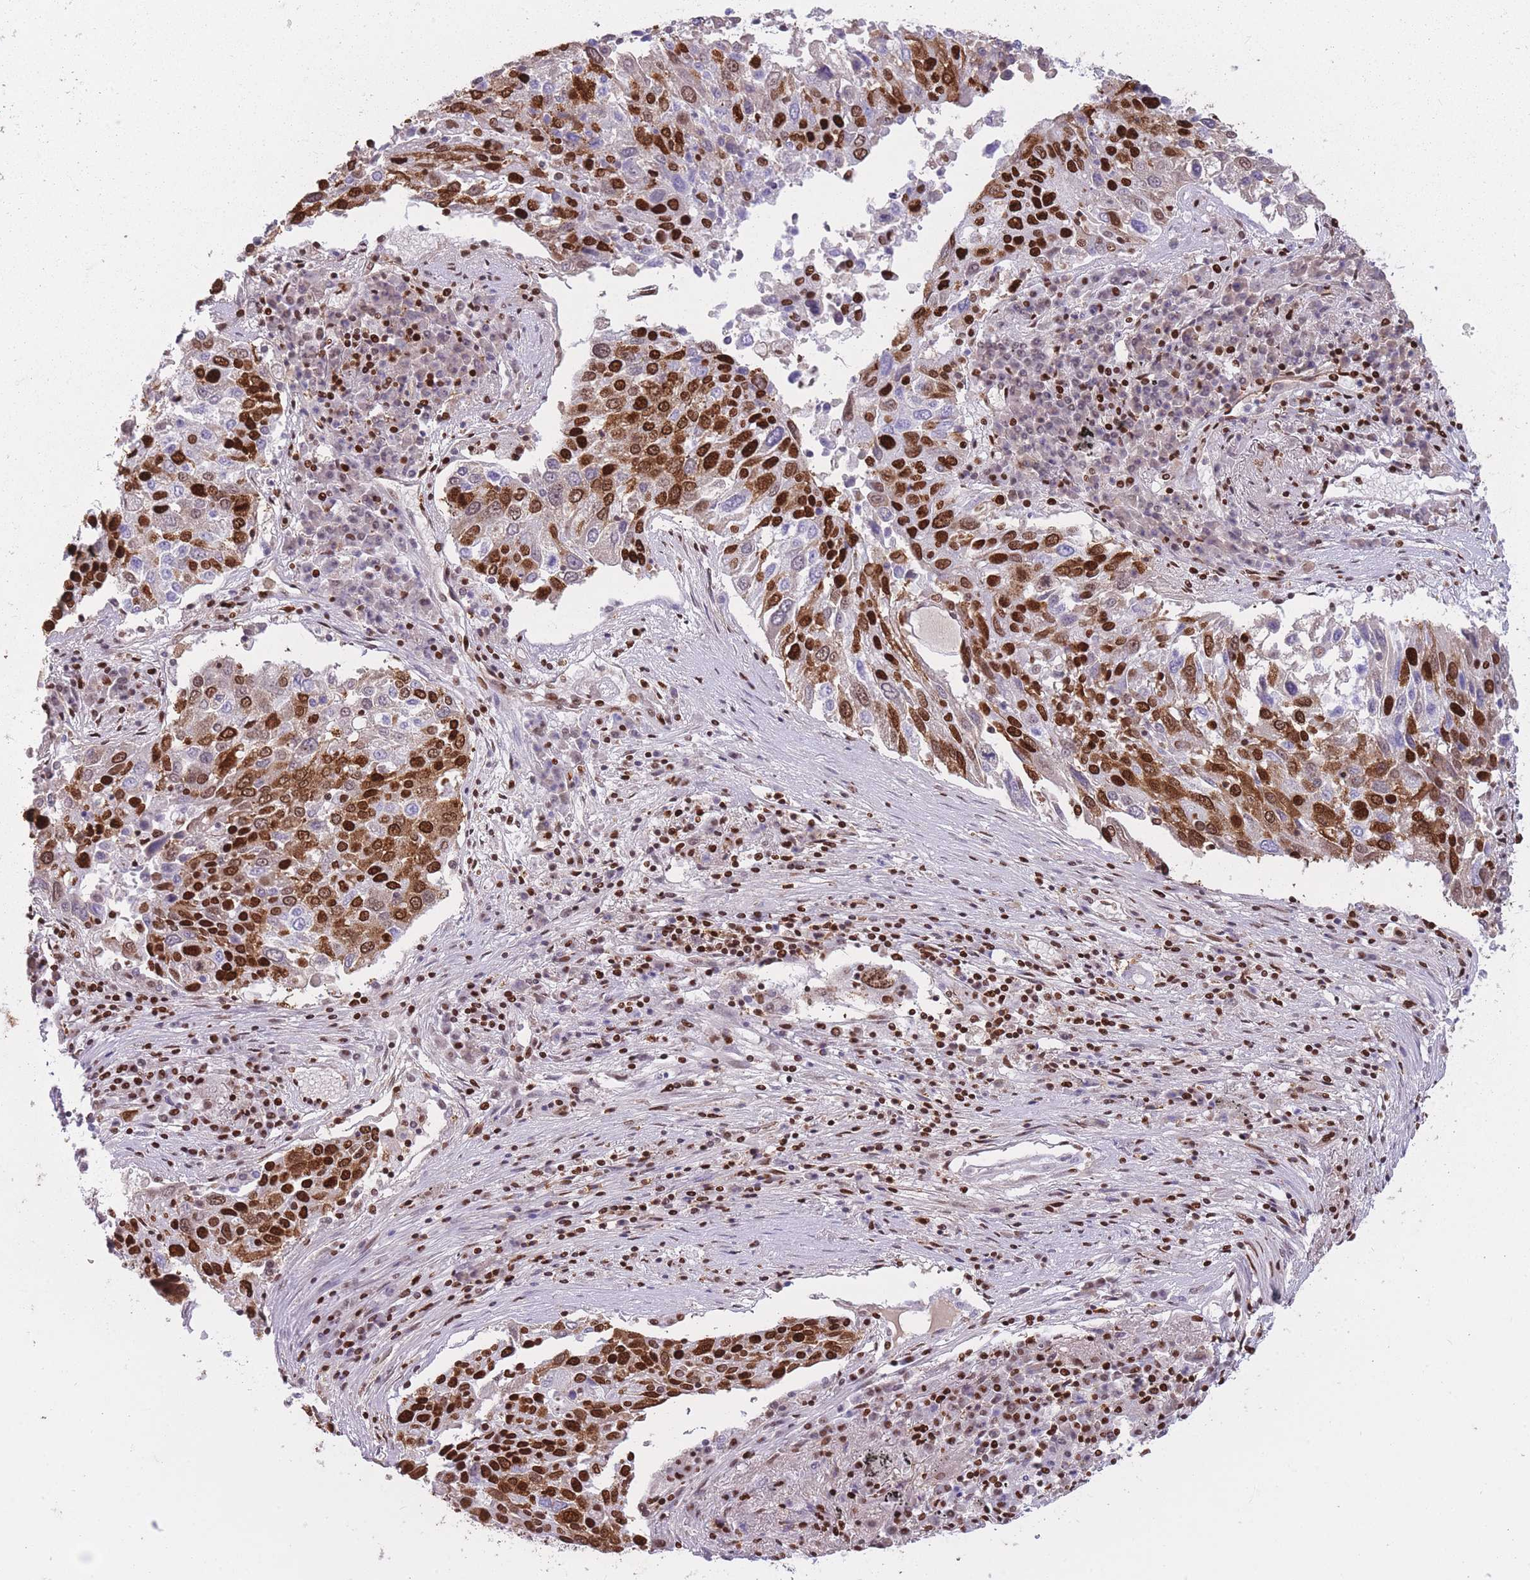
{"staining": {"intensity": "strong", "quantity": "25%-75%", "location": "cytoplasmic/membranous,nuclear"}, "tissue": "lung cancer", "cell_type": "Tumor cells", "image_type": "cancer", "snomed": [{"axis": "morphology", "description": "Squamous cell carcinoma, NOS"}, {"axis": "topography", "description": "Lung"}], "caption": "An immunohistochemistry (IHC) photomicrograph of neoplastic tissue is shown. Protein staining in brown highlights strong cytoplasmic/membranous and nuclear positivity in lung cancer (squamous cell carcinoma) within tumor cells. Immunohistochemistry (ihc) stains the protein of interest in brown and the nuclei are stained blue.", "gene": "HNRNPUL1", "patient": {"sex": "male", "age": 65}}